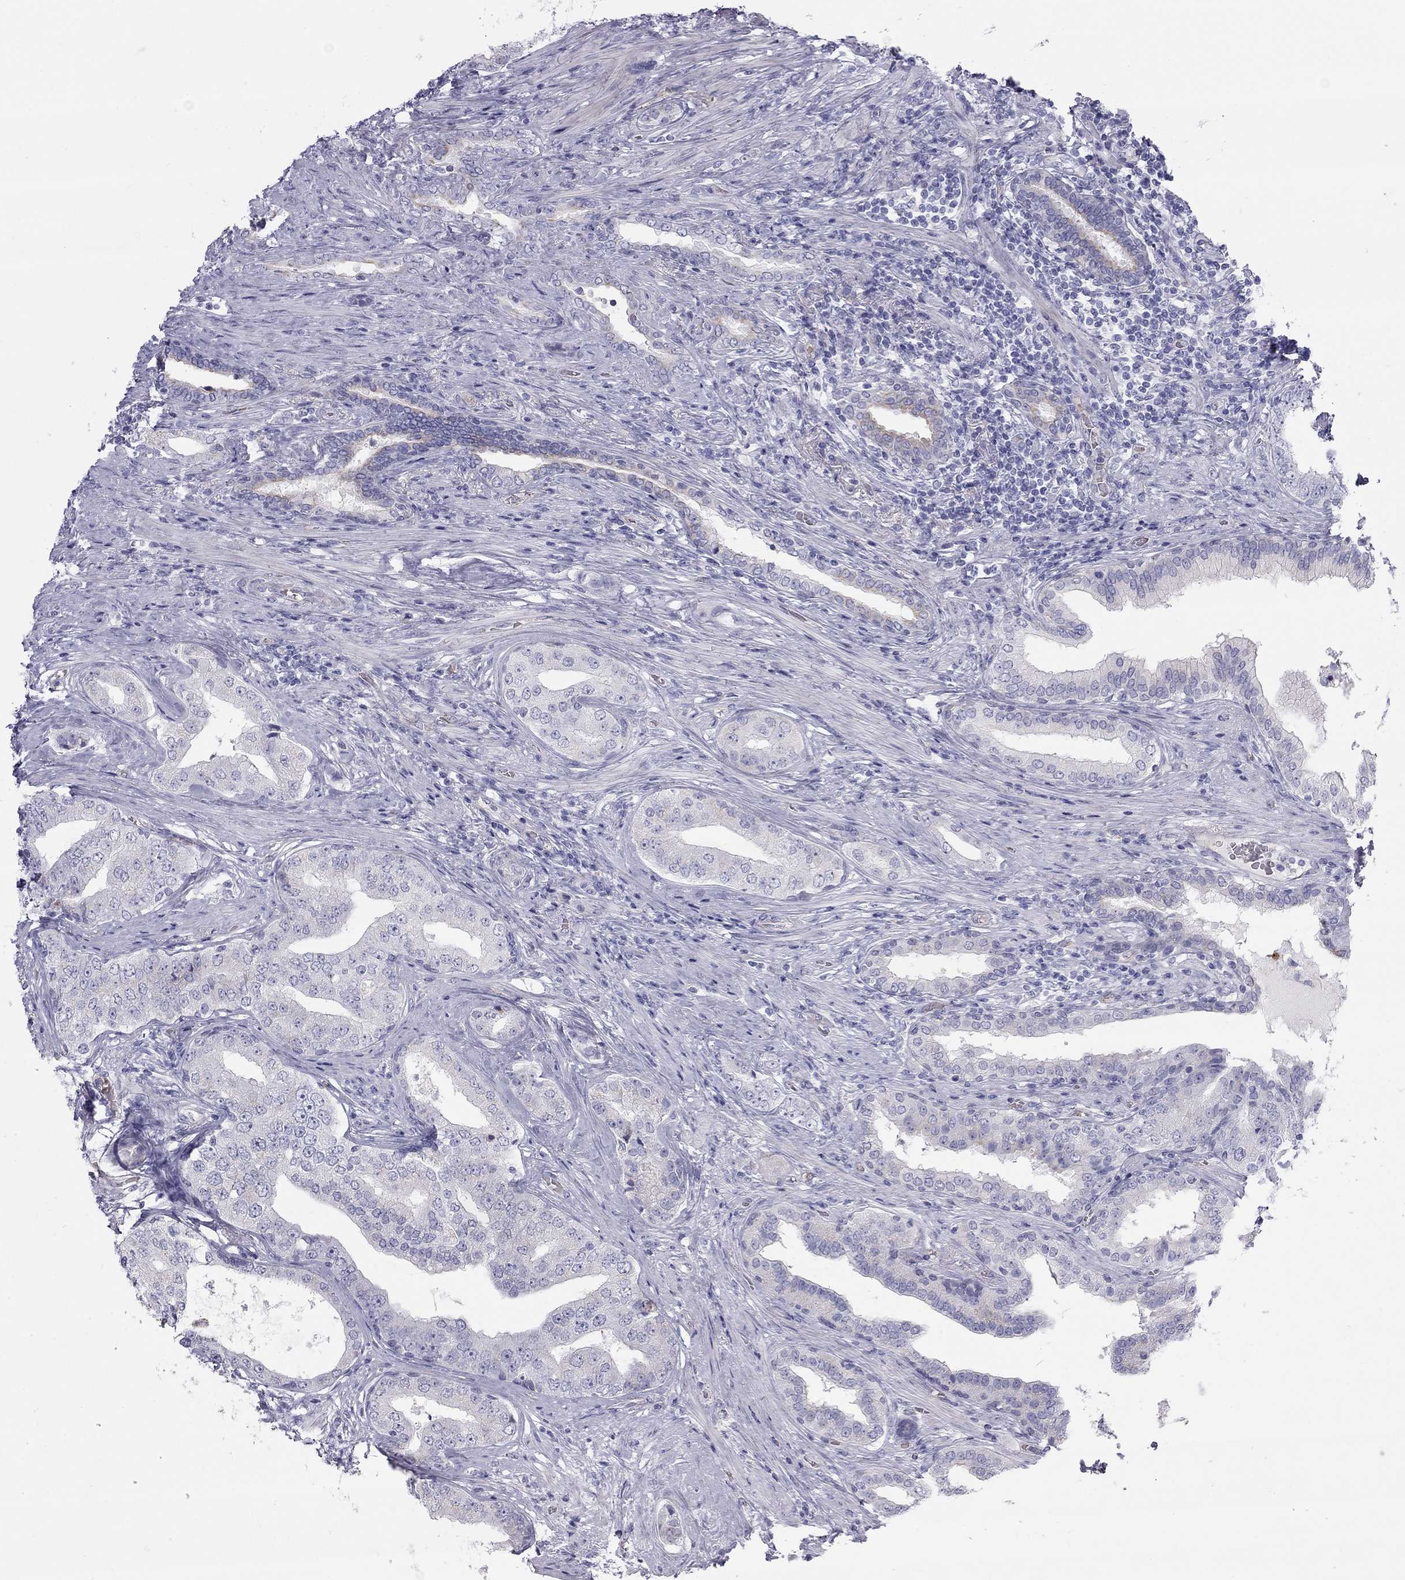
{"staining": {"intensity": "moderate", "quantity": "<25%", "location": "cytoplasmic/membranous"}, "tissue": "prostate cancer", "cell_type": "Tumor cells", "image_type": "cancer", "snomed": [{"axis": "morphology", "description": "Adenocarcinoma, Low grade"}, {"axis": "topography", "description": "Prostate and seminal vesicle, NOS"}], "caption": "About <25% of tumor cells in human prostate cancer reveal moderate cytoplasmic/membranous protein positivity as visualized by brown immunohistochemical staining.", "gene": "TDRD6", "patient": {"sex": "male", "age": 61}}